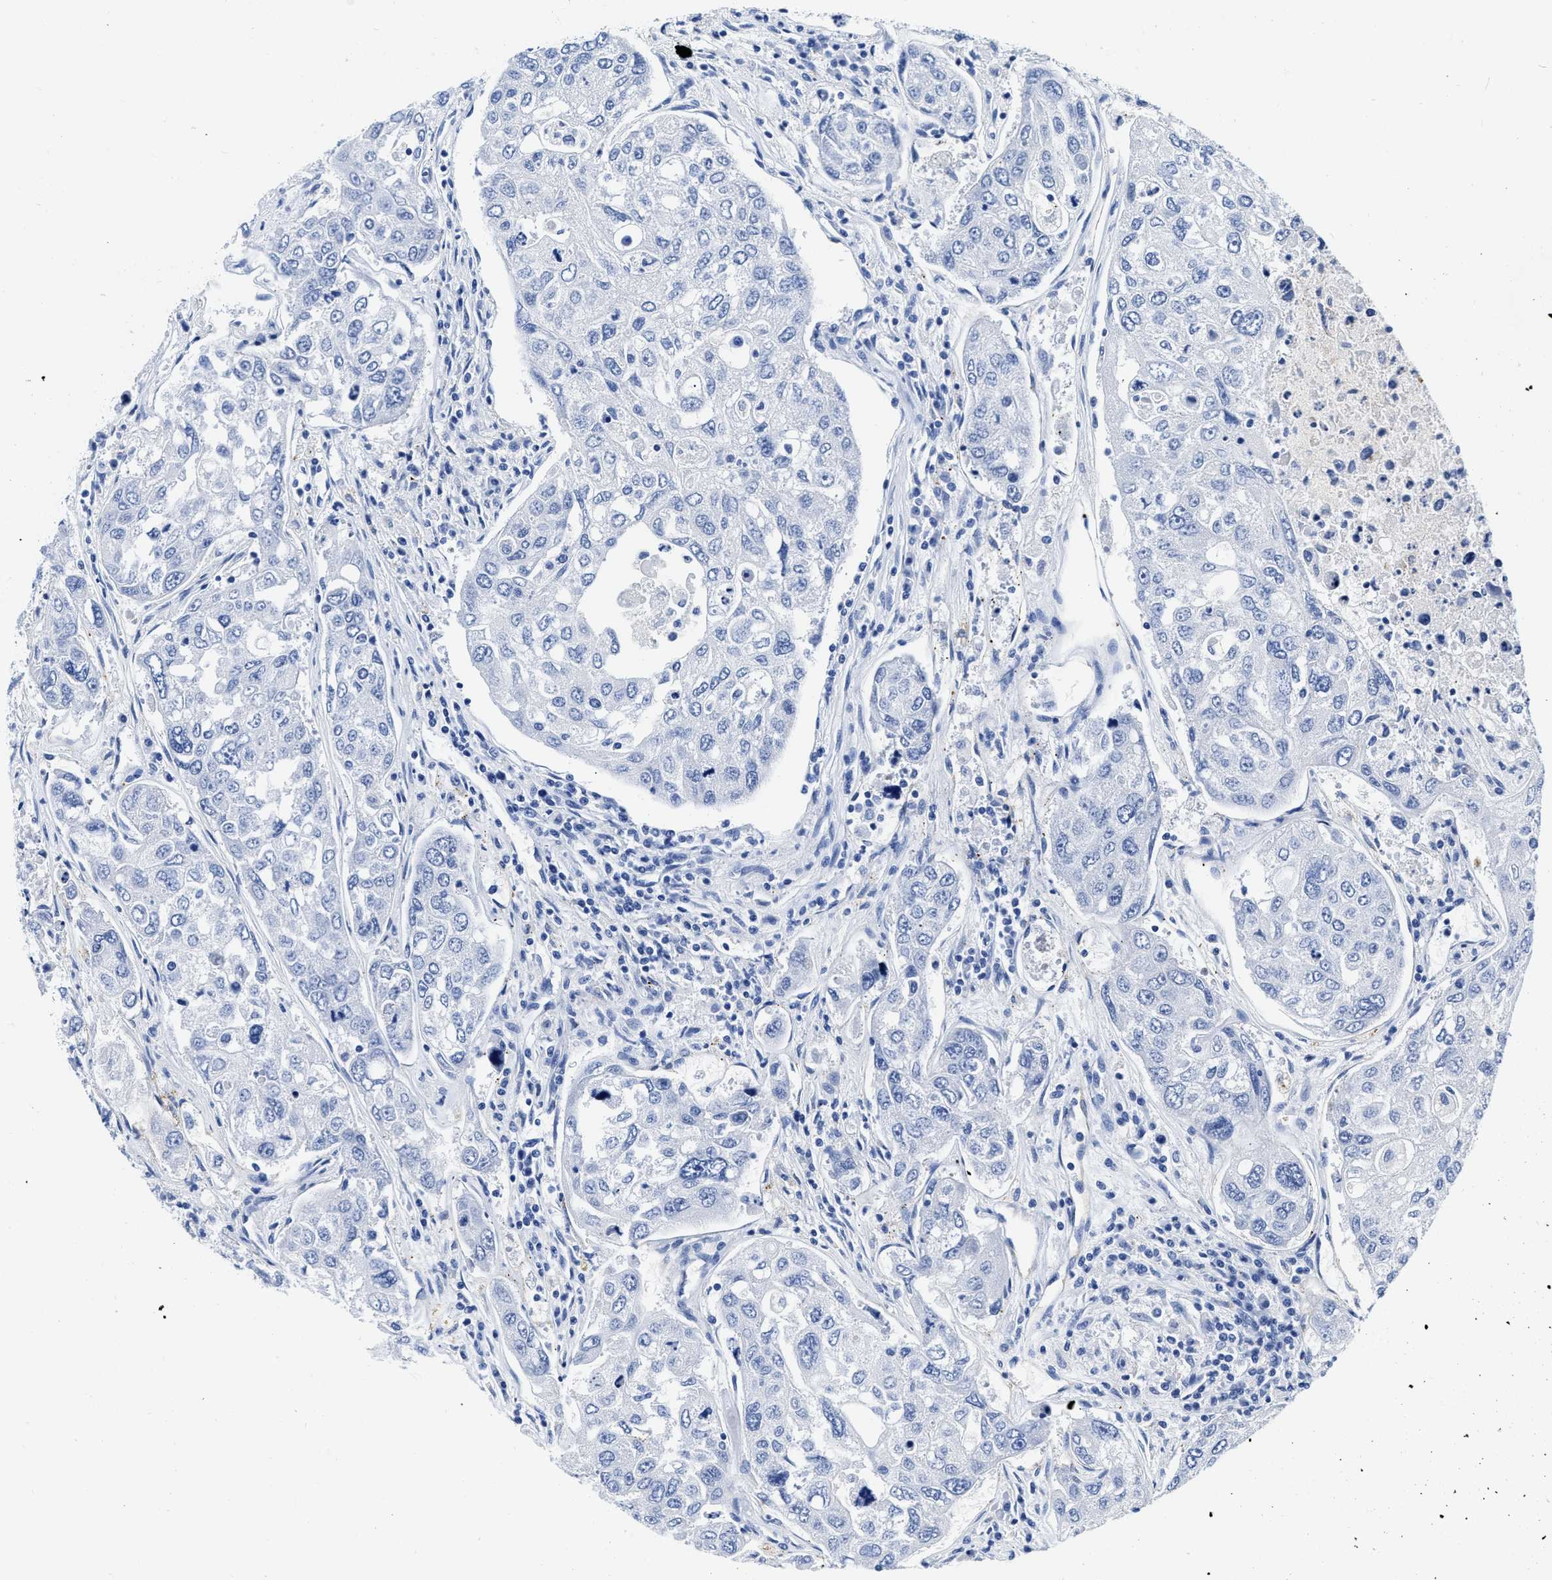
{"staining": {"intensity": "negative", "quantity": "none", "location": "none"}, "tissue": "urothelial cancer", "cell_type": "Tumor cells", "image_type": "cancer", "snomed": [{"axis": "morphology", "description": "Urothelial carcinoma, High grade"}, {"axis": "topography", "description": "Lymph node"}, {"axis": "topography", "description": "Urinary bladder"}], "caption": "This is an immunohistochemistry (IHC) micrograph of high-grade urothelial carcinoma. There is no positivity in tumor cells.", "gene": "TVP23B", "patient": {"sex": "male", "age": 51}}